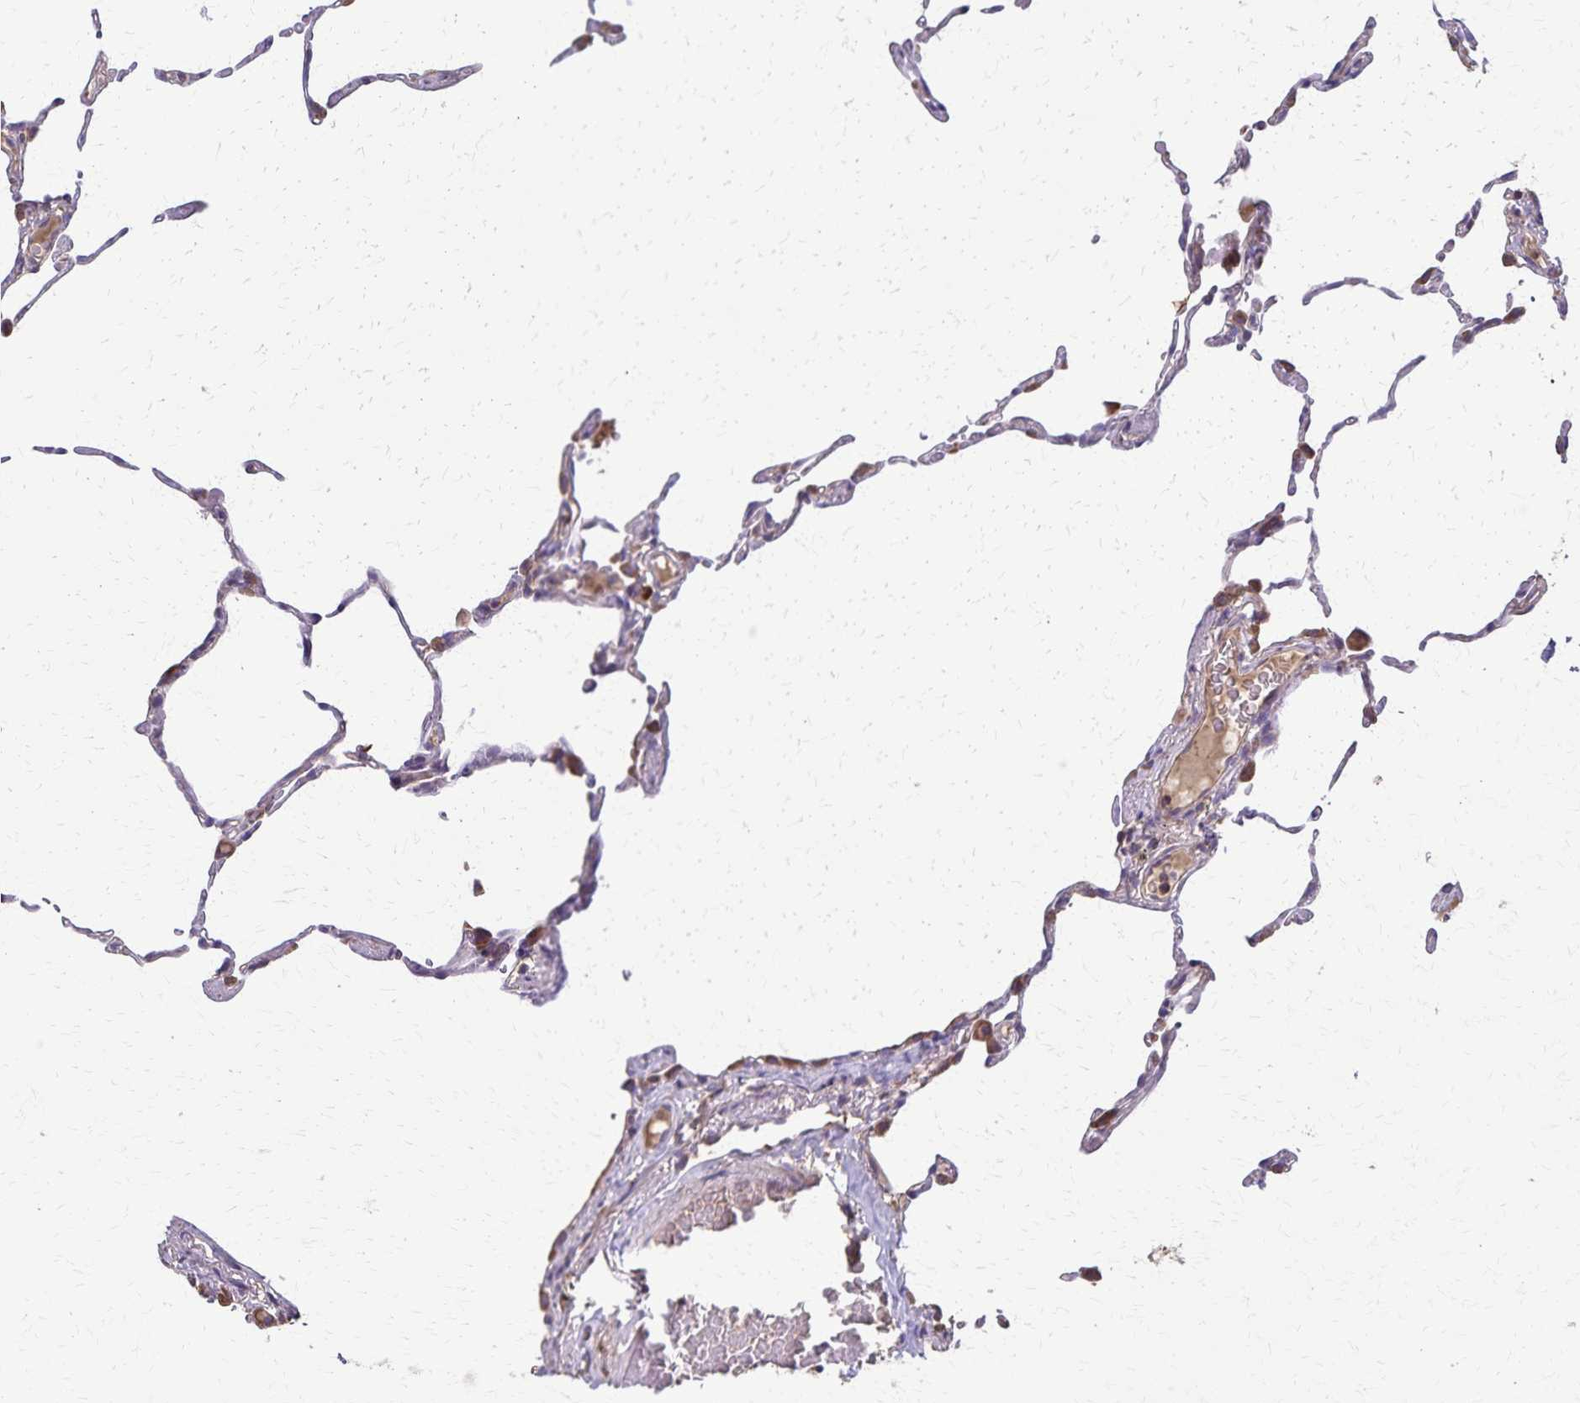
{"staining": {"intensity": "weak", "quantity": "25%-75%", "location": "cytoplasmic/membranous"}, "tissue": "lung", "cell_type": "Alveolar cells", "image_type": "normal", "snomed": [{"axis": "morphology", "description": "Normal tissue, NOS"}, {"axis": "topography", "description": "Lung"}], "caption": "Unremarkable lung shows weak cytoplasmic/membranous expression in about 25%-75% of alveolar cells.", "gene": "RNF10", "patient": {"sex": "female", "age": 57}}